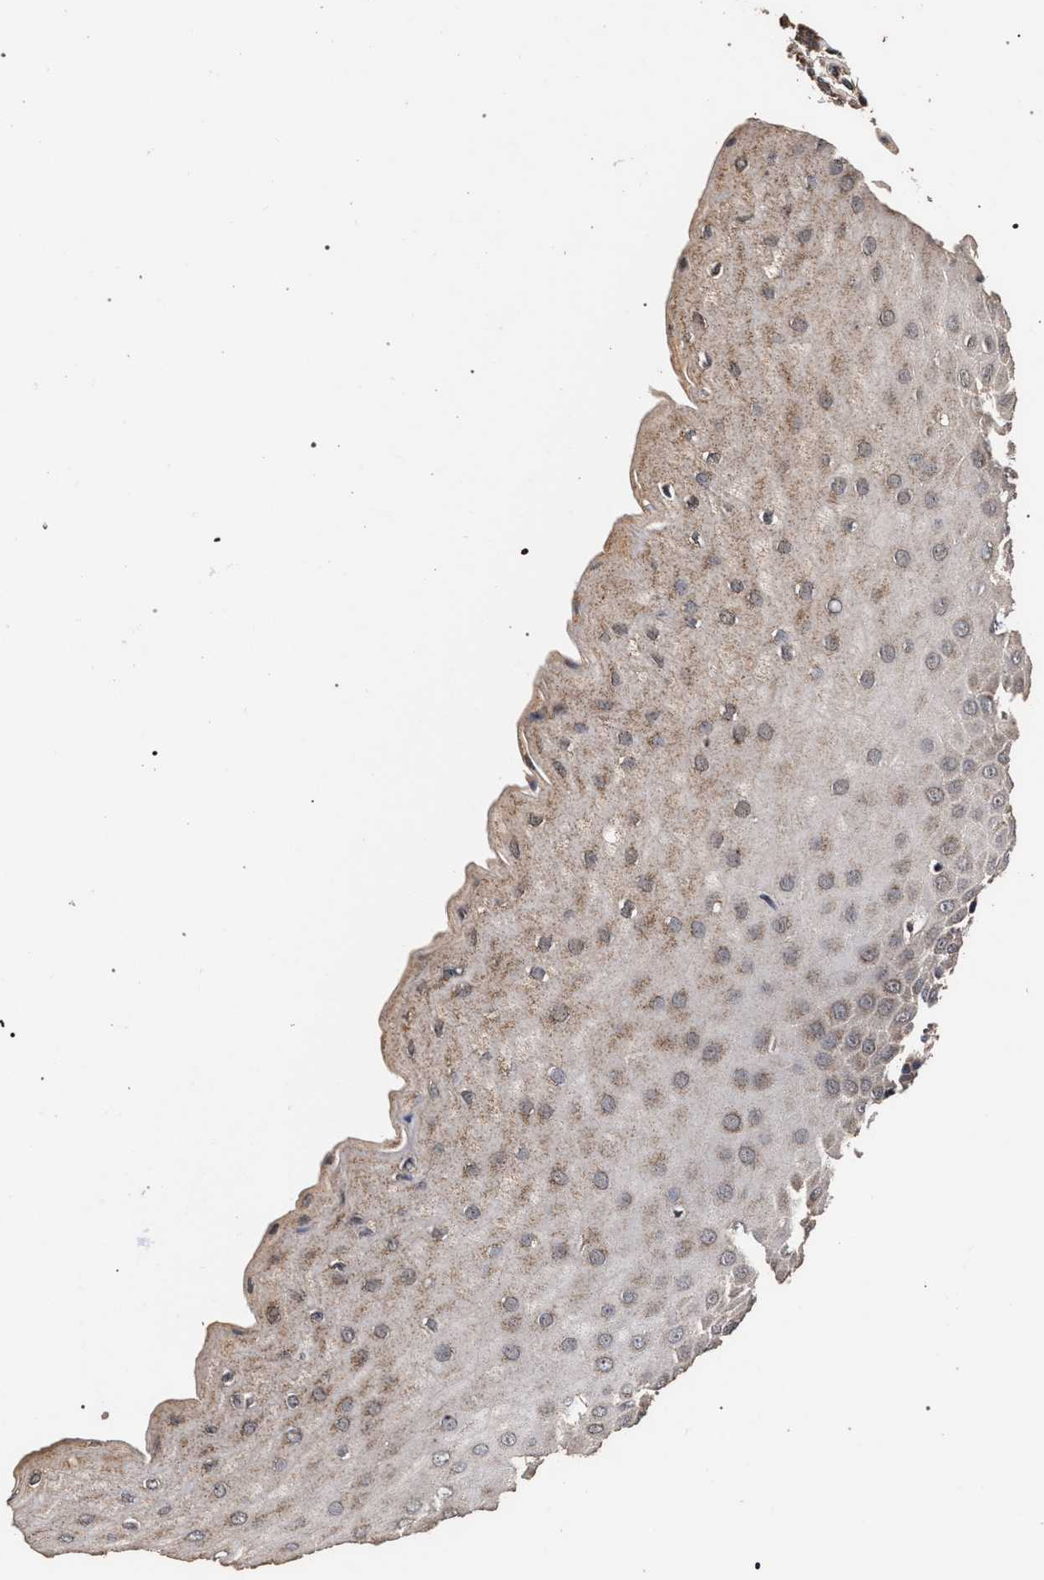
{"staining": {"intensity": "moderate", "quantity": ">75%", "location": "cytoplasmic/membranous"}, "tissue": "cervix", "cell_type": "Squamous epithelial cells", "image_type": "normal", "snomed": [{"axis": "morphology", "description": "Normal tissue, NOS"}, {"axis": "topography", "description": "Cervix"}], "caption": "A high-resolution photomicrograph shows immunohistochemistry (IHC) staining of normal cervix, which reveals moderate cytoplasmic/membranous expression in about >75% of squamous epithelial cells.", "gene": "ACOX1", "patient": {"sex": "female", "age": 55}}